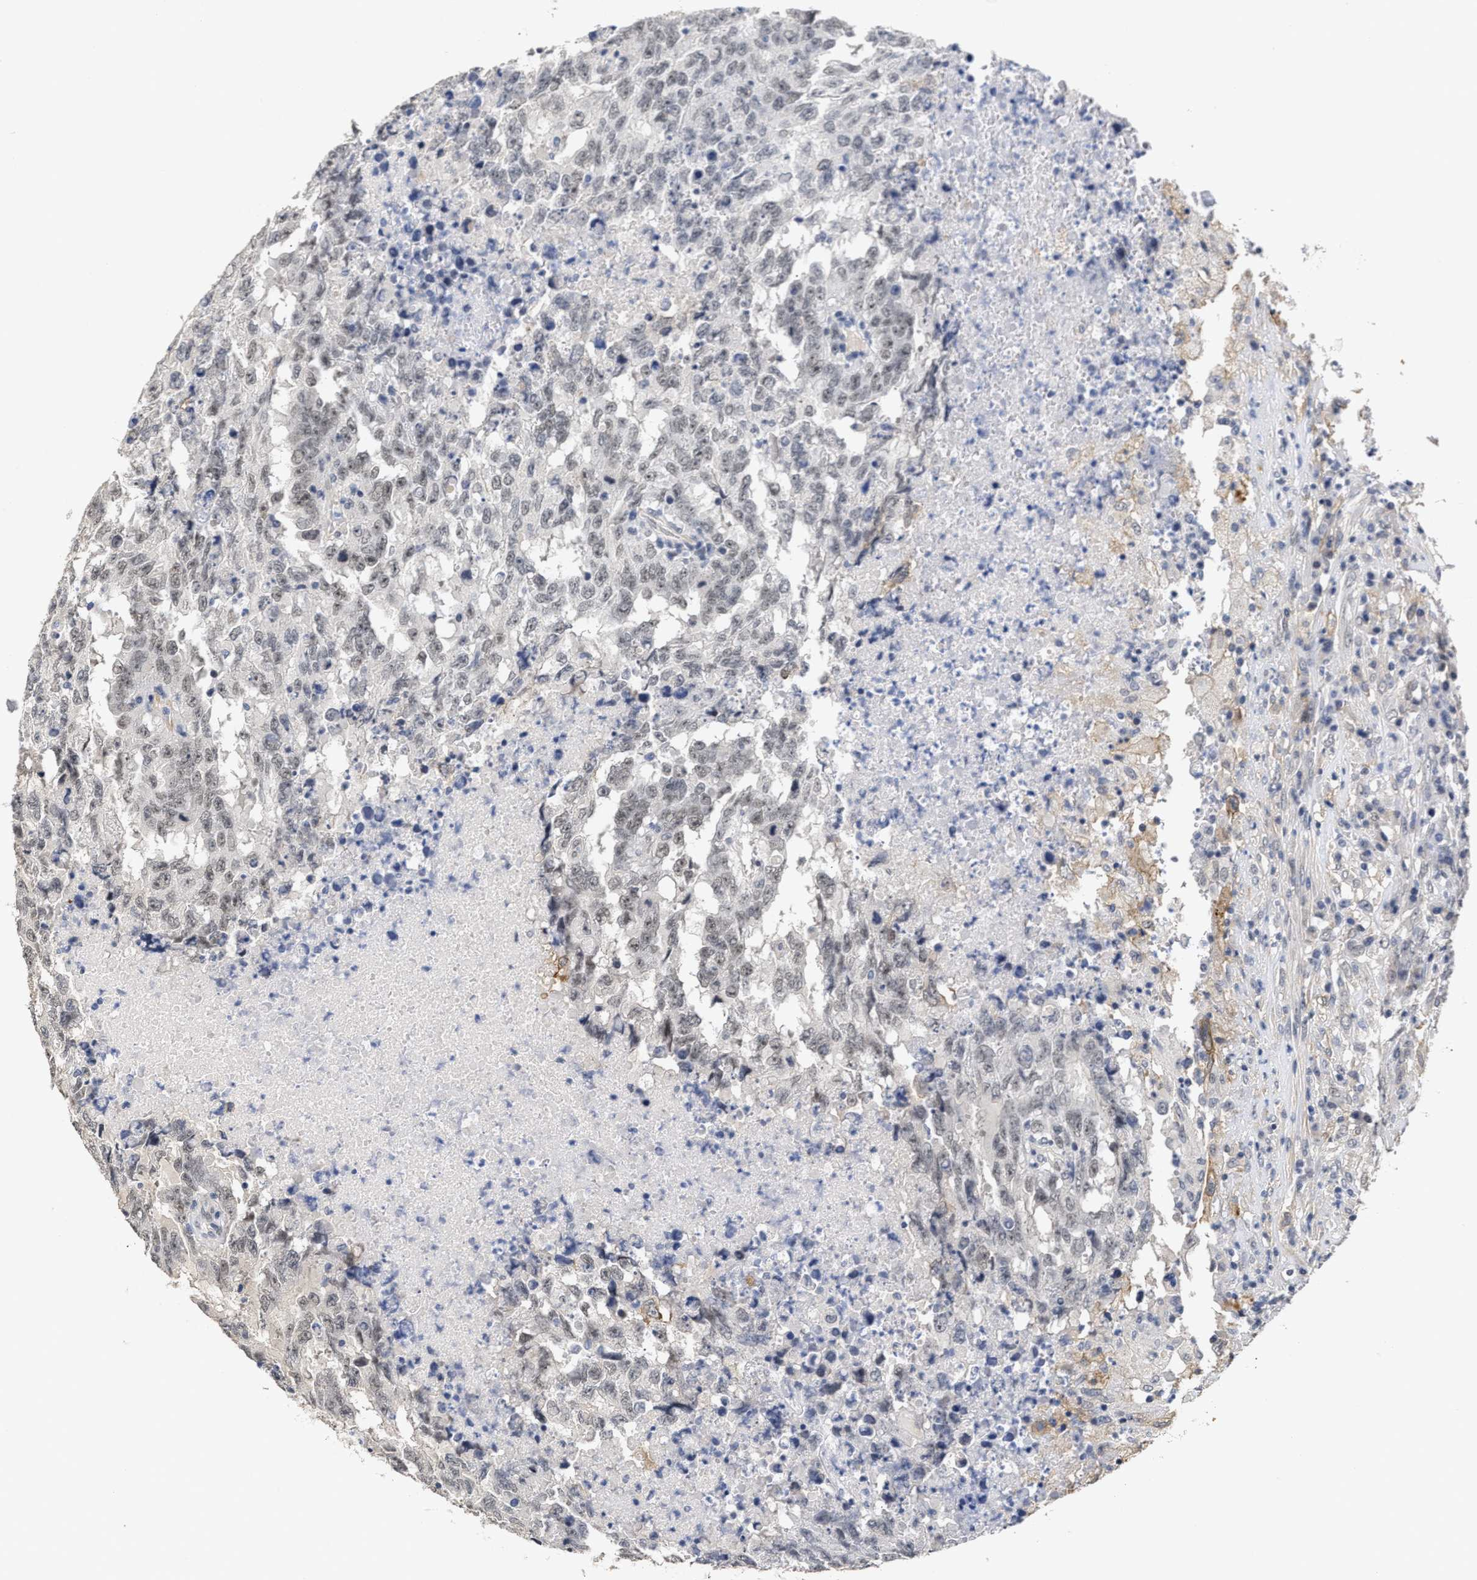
{"staining": {"intensity": "weak", "quantity": "<25%", "location": "cytoplasmic/membranous,nuclear"}, "tissue": "testis cancer", "cell_type": "Tumor cells", "image_type": "cancer", "snomed": [{"axis": "morphology", "description": "Necrosis, NOS"}, {"axis": "morphology", "description": "Carcinoma, Embryonal, NOS"}, {"axis": "topography", "description": "Testis"}], "caption": "High power microscopy photomicrograph of an immunohistochemistry (IHC) photomicrograph of testis embryonal carcinoma, revealing no significant staining in tumor cells.", "gene": "AHNAK2", "patient": {"sex": "male", "age": 19}}